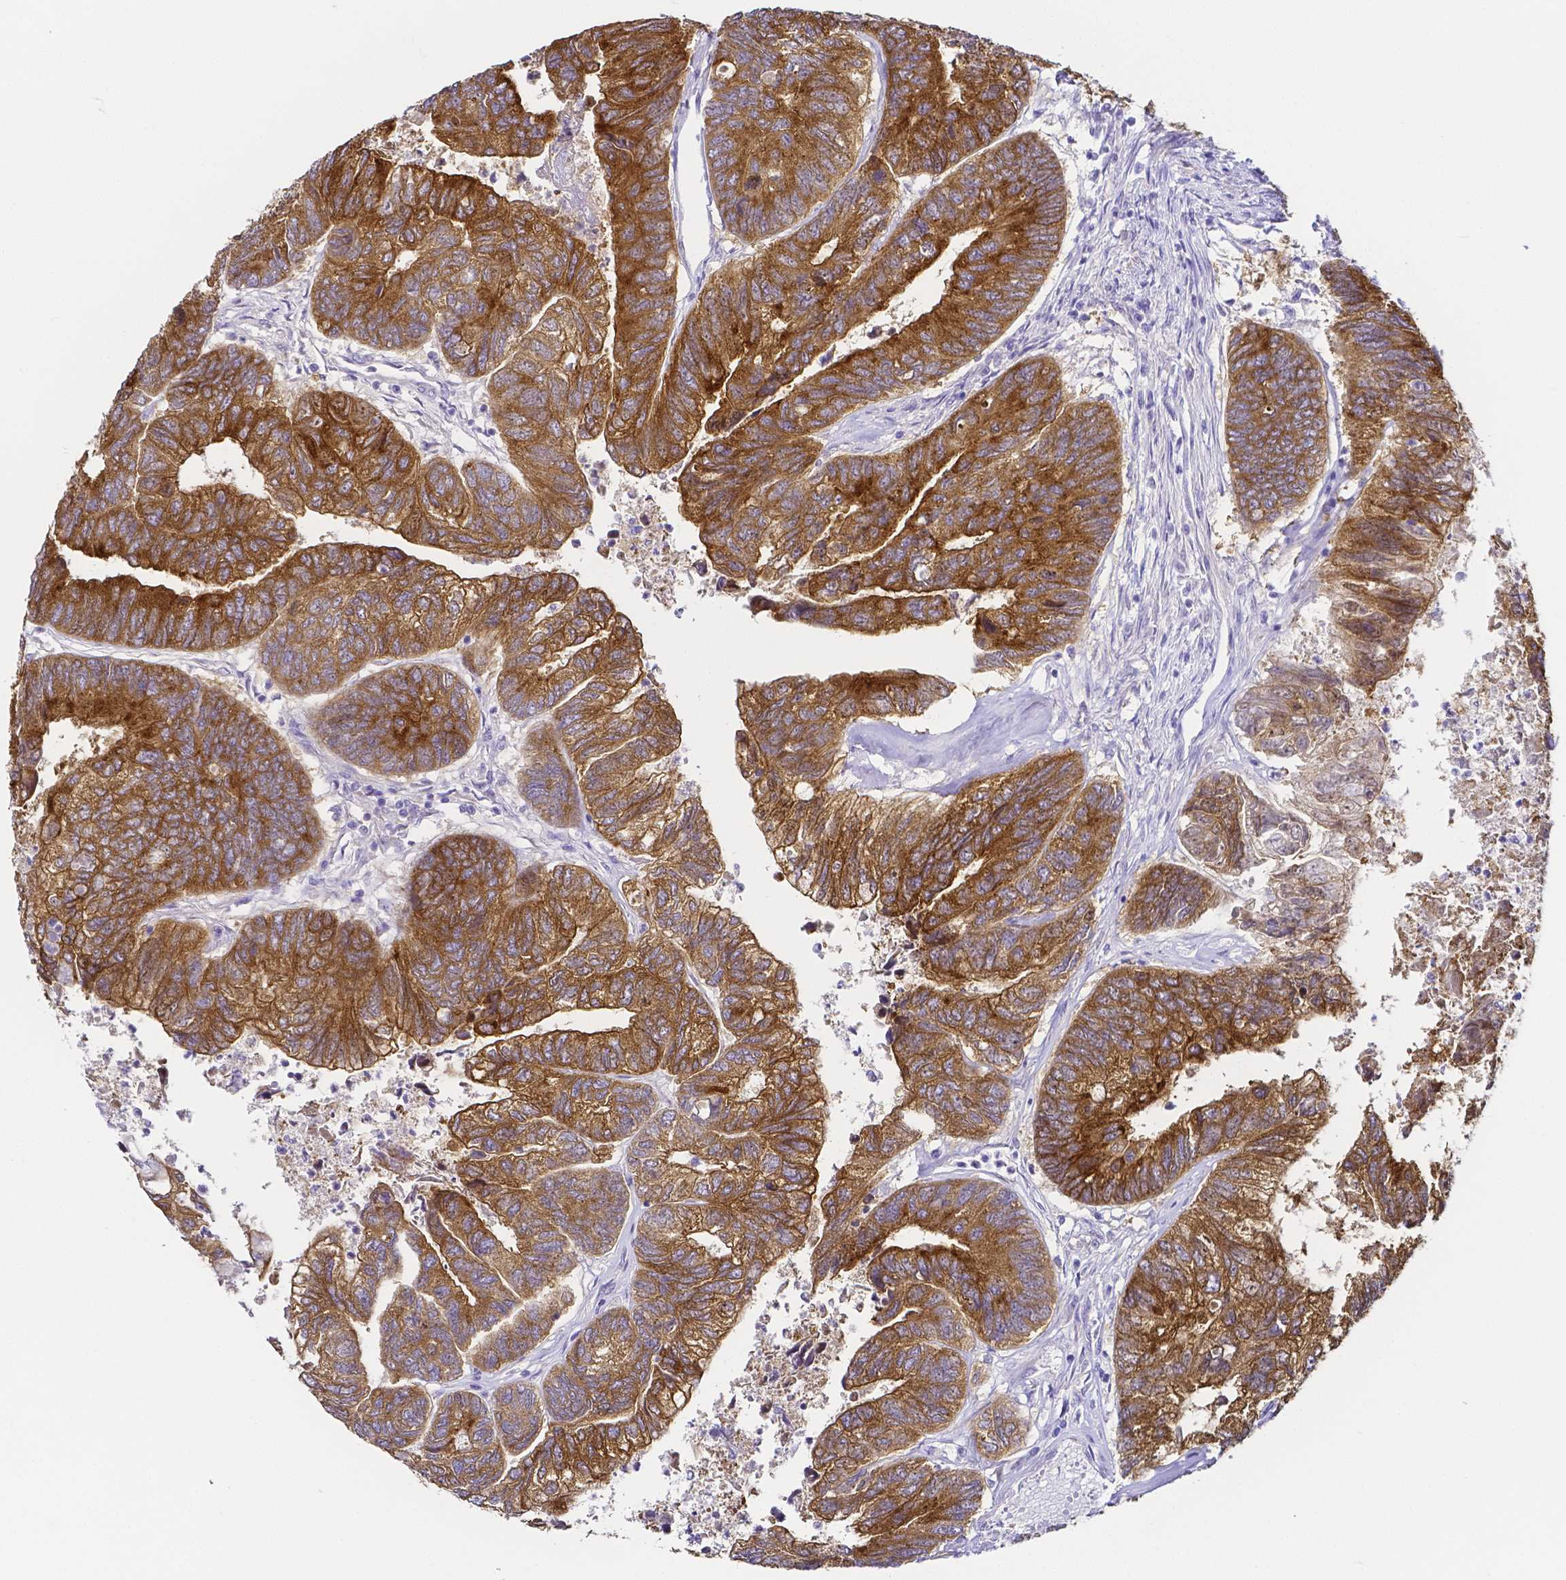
{"staining": {"intensity": "moderate", "quantity": ">75%", "location": "cytoplasmic/membranous"}, "tissue": "colorectal cancer", "cell_type": "Tumor cells", "image_type": "cancer", "snomed": [{"axis": "morphology", "description": "Adenocarcinoma, NOS"}, {"axis": "topography", "description": "Colon"}], "caption": "A high-resolution histopathology image shows immunohistochemistry staining of adenocarcinoma (colorectal), which shows moderate cytoplasmic/membranous positivity in about >75% of tumor cells.", "gene": "PKP3", "patient": {"sex": "female", "age": 67}}